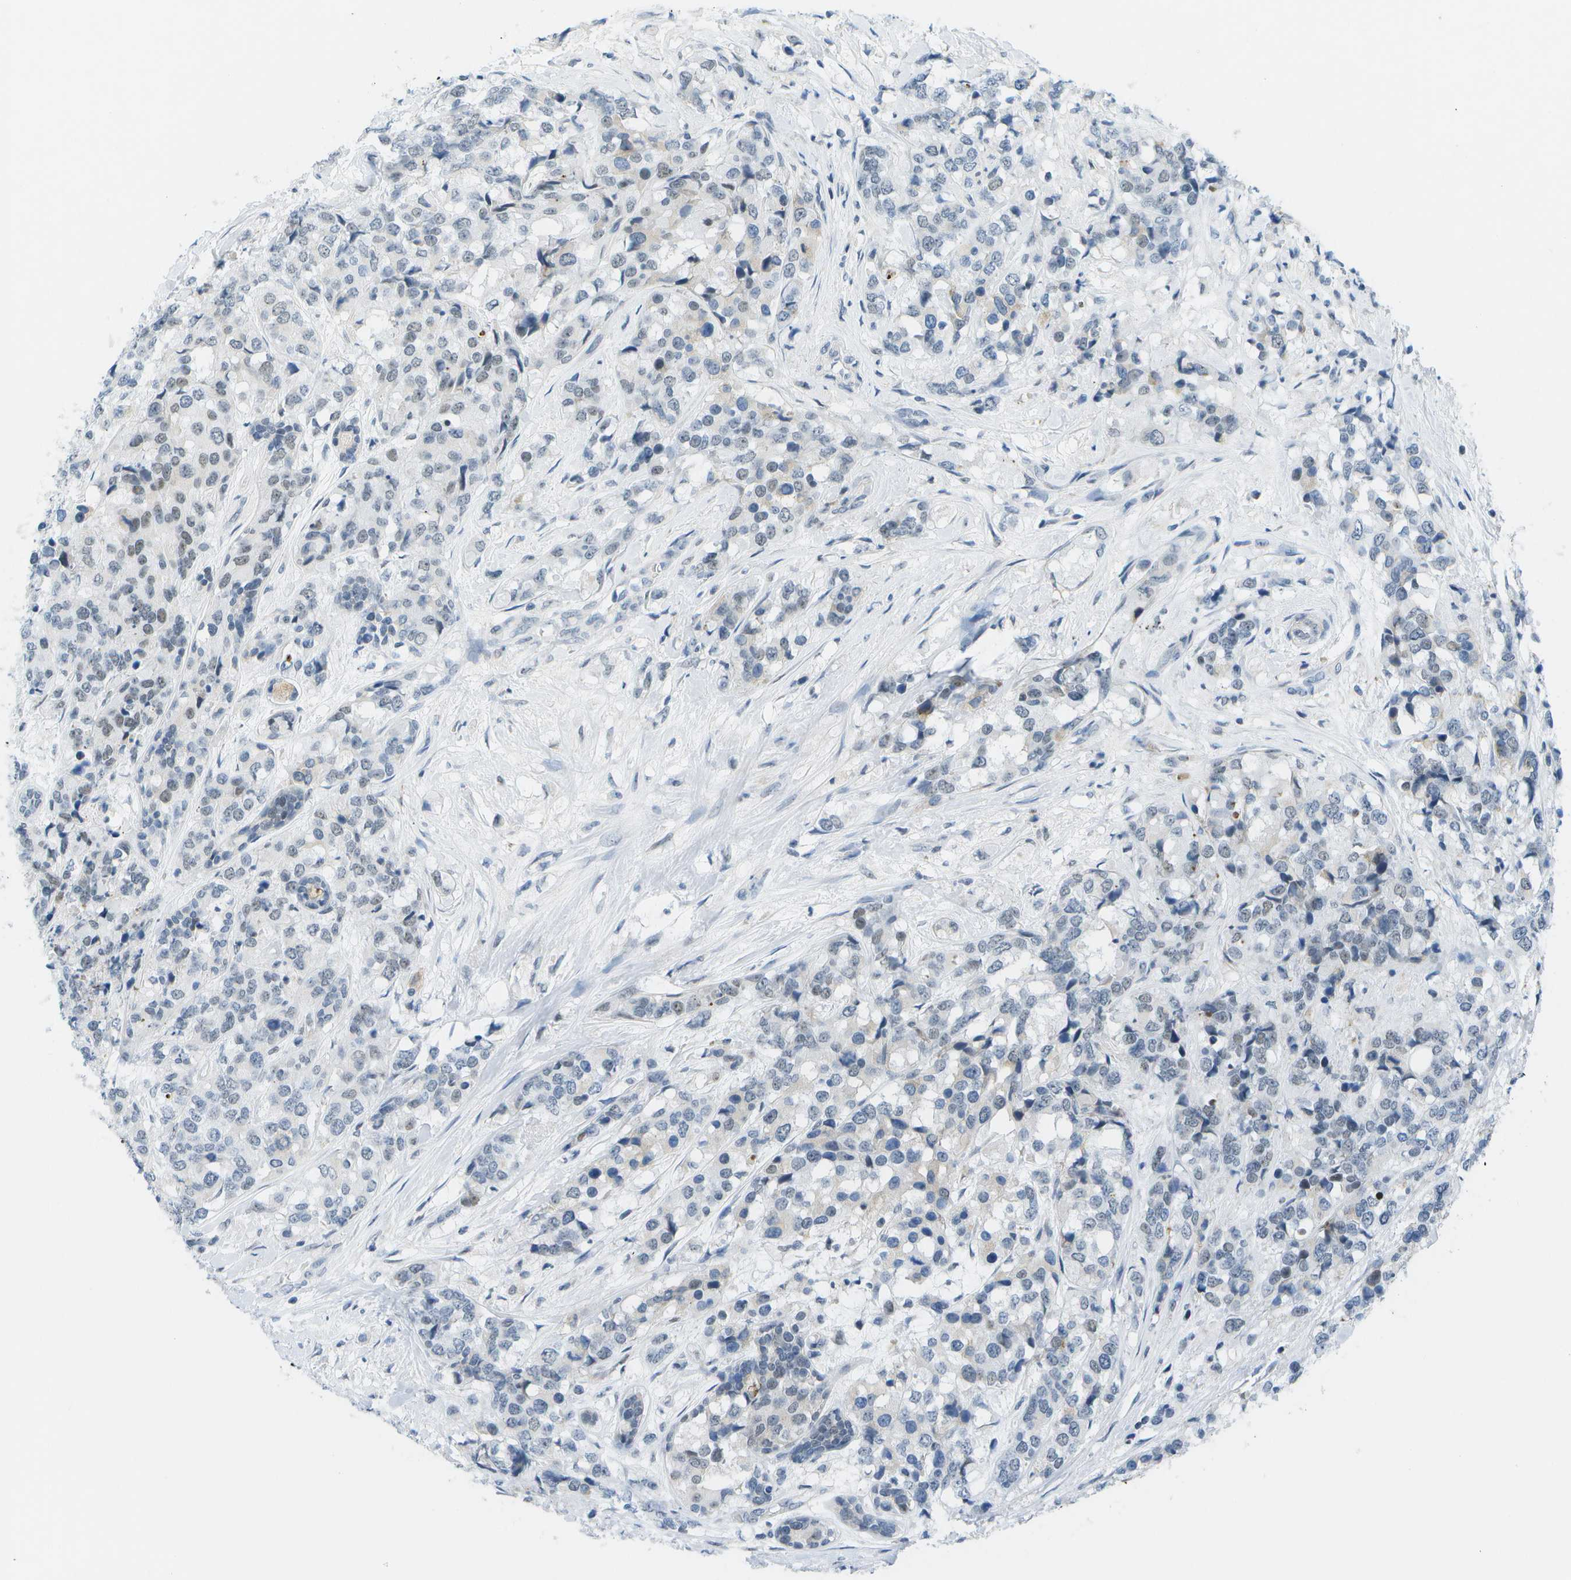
{"staining": {"intensity": "weak", "quantity": "<25%", "location": "nuclear"}, "tissue": "breast cancer", "cell_type": "Tumor cells", "image_type": "cancer", "snomed": [{"axis": "morphology", "description": "Lobular carcinoma"}, {"axis": "topography", "description": "Breast"}], "caption": "IHC micrograph of lobular carcinoma (breast) stained for a protein (brown), which reveals no staining in tumor cells.", "gene": "PITHD1", "patient": {"sex": "female", "age": 59}}